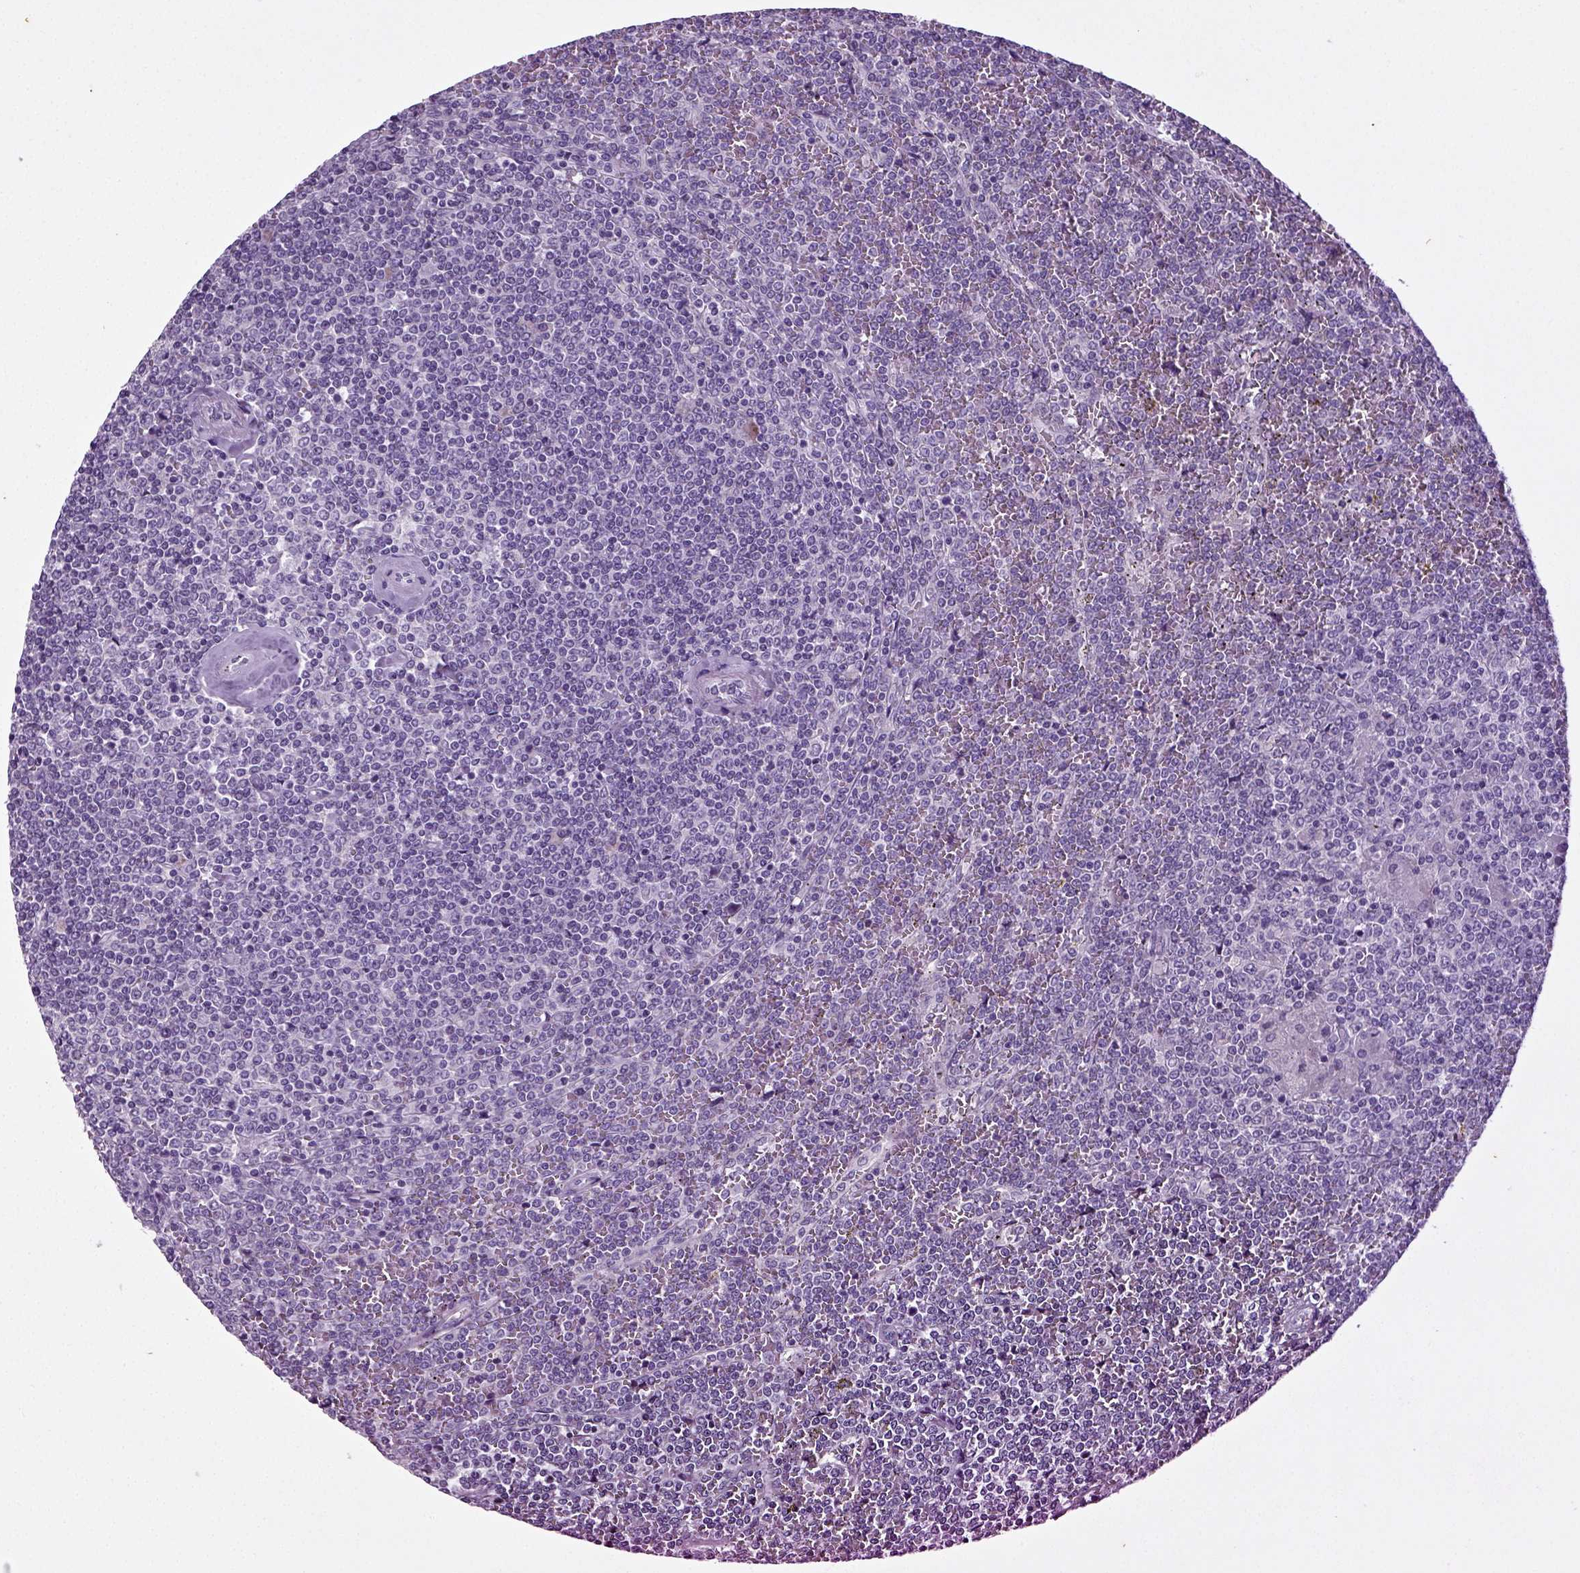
{"staining": {"intensity": "negative", "quantity": "none", "location": "none"}, "tissue": "lymphoma", "cell_type": "Tumor cells", "image_type": "cancer", "snomed": [{"axis": "morphology", "description": "Malignant lymphoma, non-Hodgkin's type, Low grade"}, {"axis": "topography", "description": "Spleen"}], "caption": "Tumor cells show no significant protein staining in low-grade malignant lymphoma, non-Hodgkin's type.", "gene": "SYNGAP1", "patient": {"sex": "female", "age": 19}}